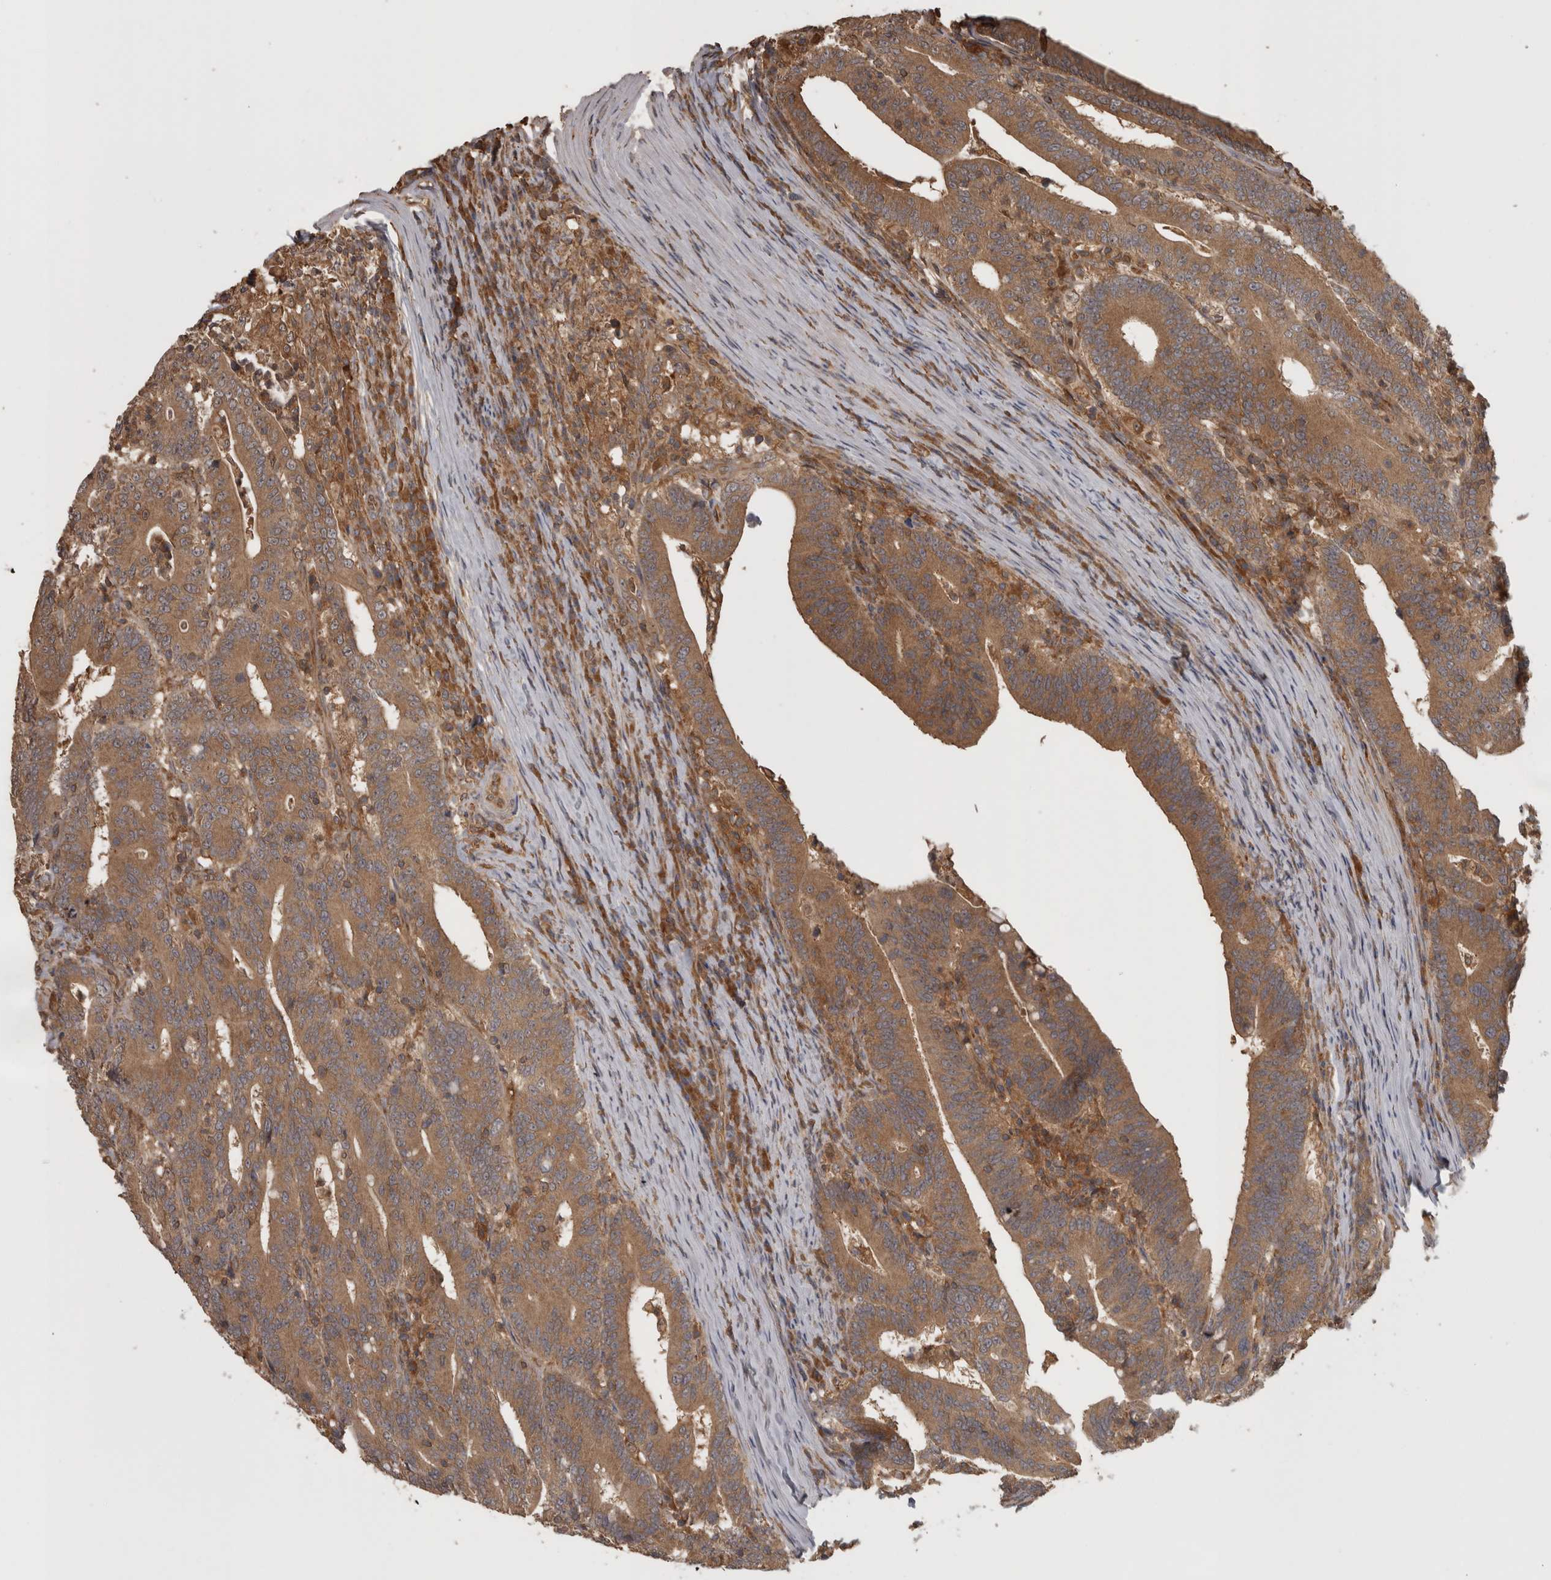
{"staining": {"intensity": "moderate", "quantity": ">75%", "location": "cytoplasmic/membranous"}, "tissue": "colorectal cancer", "cell_type": "Tumor cells", "image_type": "cancer", "snomed": [{"axis": "morphology", "description": "Adenocarcinoma, NOS"}, {"axis": "topography", "description": "Colon"}], "caption": "The image displays staining of colorectal cancer, revealing moderate cytoplasmic/membranous protein staining (brown color) within tumor cells.", "gene": "MICU3", "patient": {"sex": "female", "age": 66}}